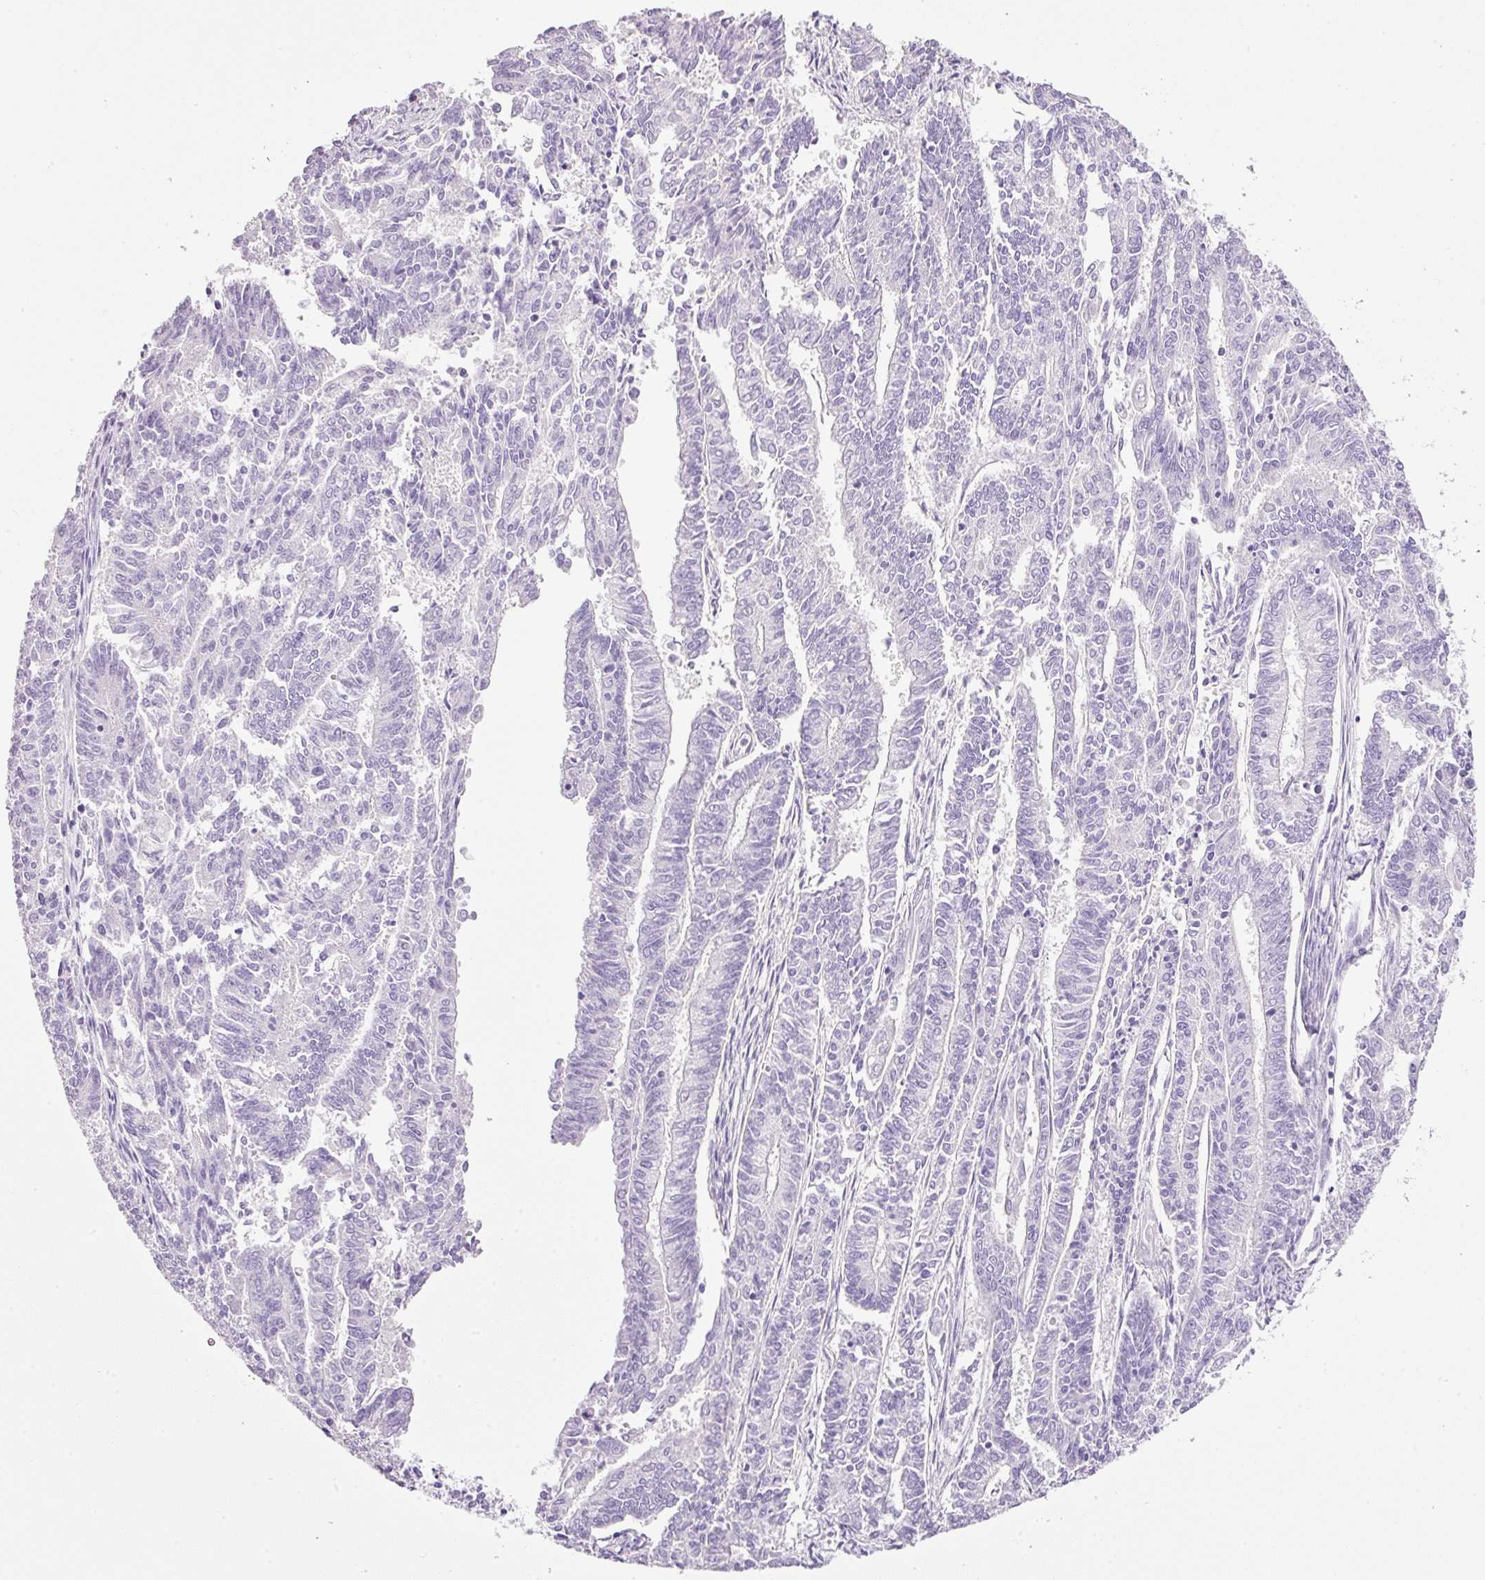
{"staining": {"intensity": "negative", "quantity": "none", "location": "none"}, "tissue": "endometrial cancer", "cell_type": "Tumor cells", "image_type": "cancer", "snomed": [{"axis": "morphology", "description": "Adenocarcinoma, NOS"}, {"axis": "topography", "description": "Endometrium"}], "caption": "The micrograph shows no staining of tumor cells in endometrial adenocarcinoma.", "gene": "BSND", "patient": {"sex": "female", "age": 59}}